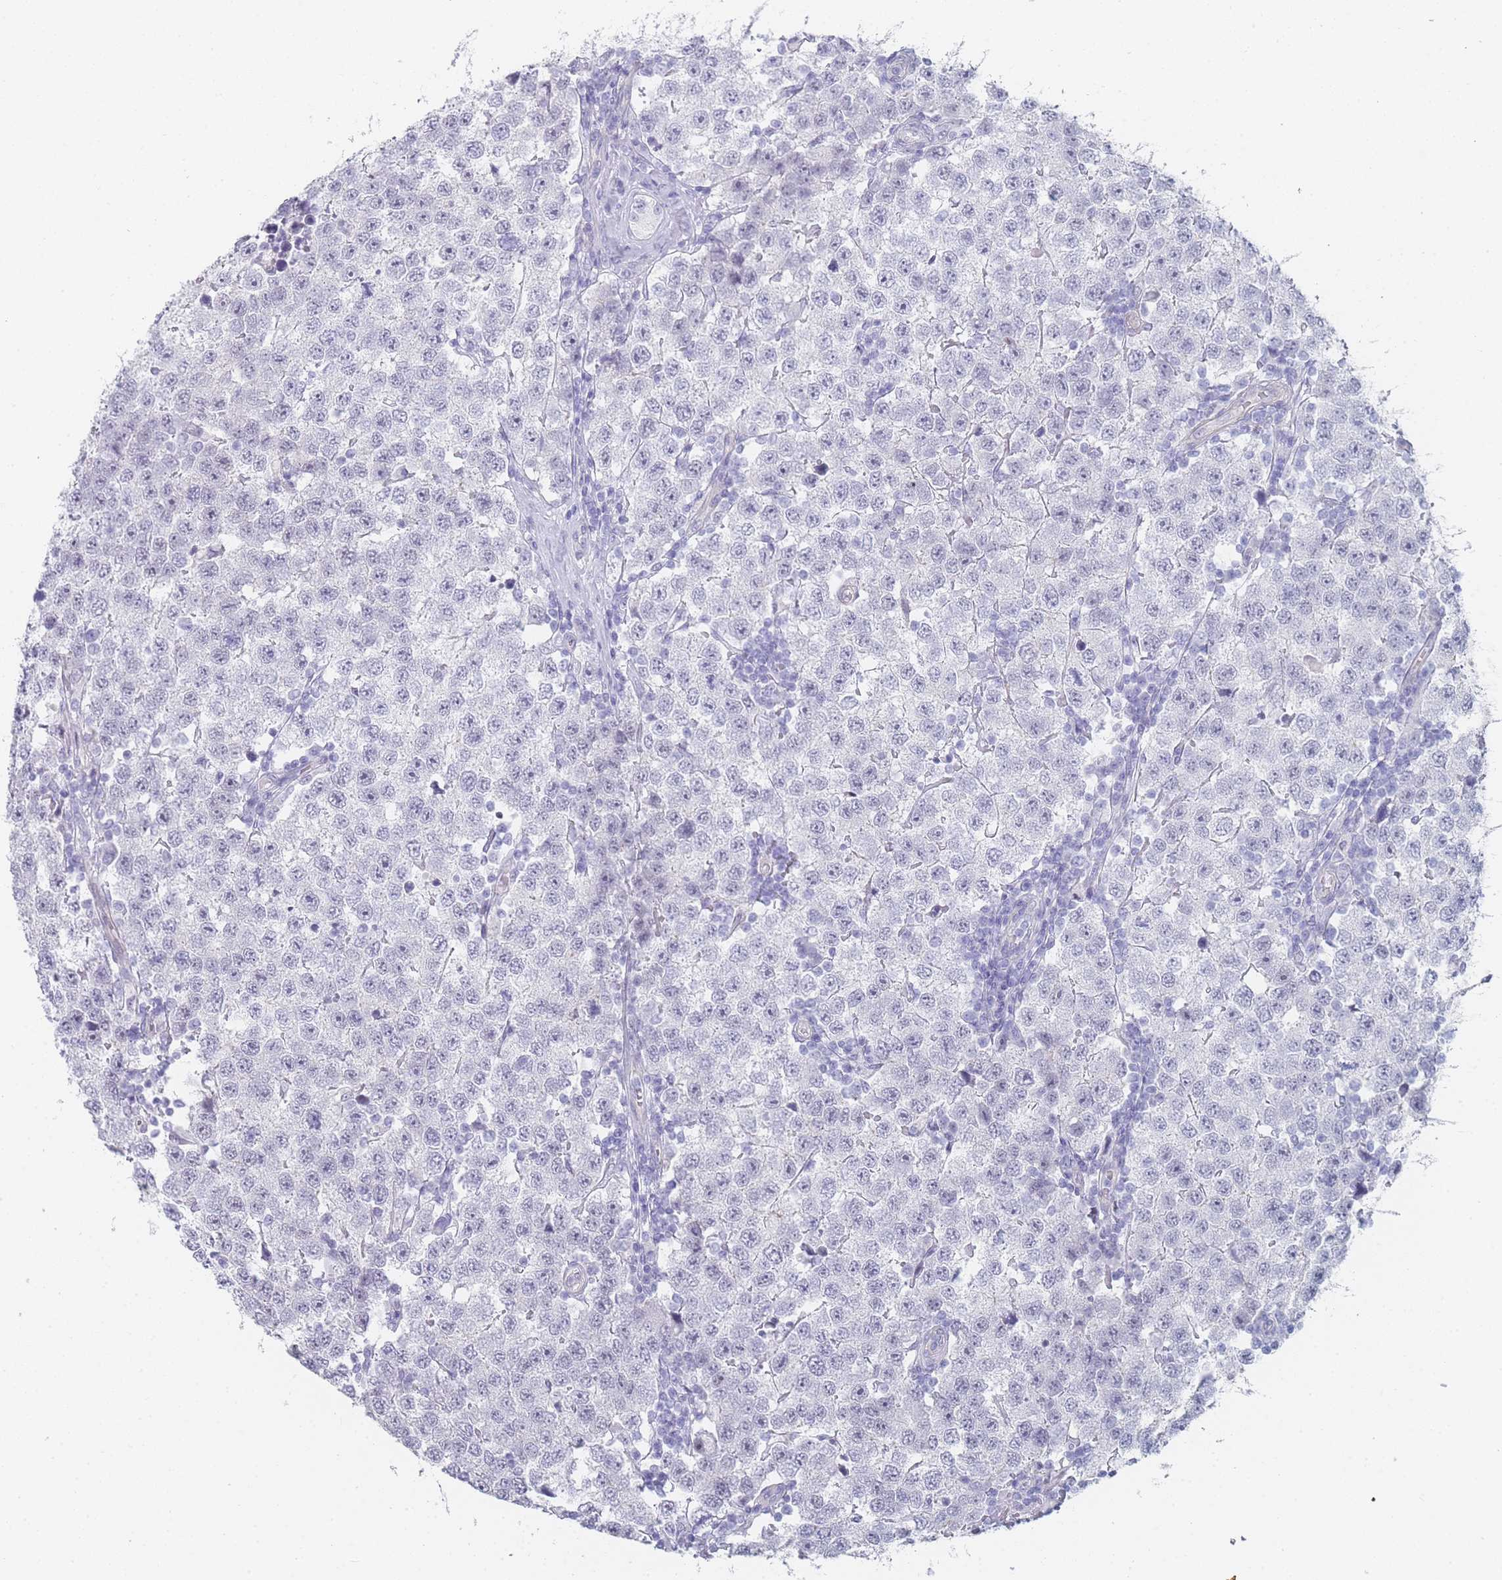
{"staining": {"intensity": "negative", "quantity": "none", "location": "none"}, "tissue": "testis cancer", "cell_type": "Tumor cells", "image_type": "cancer", "snomed": [{"axis": "morphology", "description": "Seminoma, NOS"}, {"axis": "topography", "description": "Testis"}], "caption": "High power microscopy histopathology image of an immunohistochemistry image of testis cancer (seminoma), revealing no significant expression in tumor cells.", "gene": "IMPG1", "patient": {"sex": "male", "age": 34}}